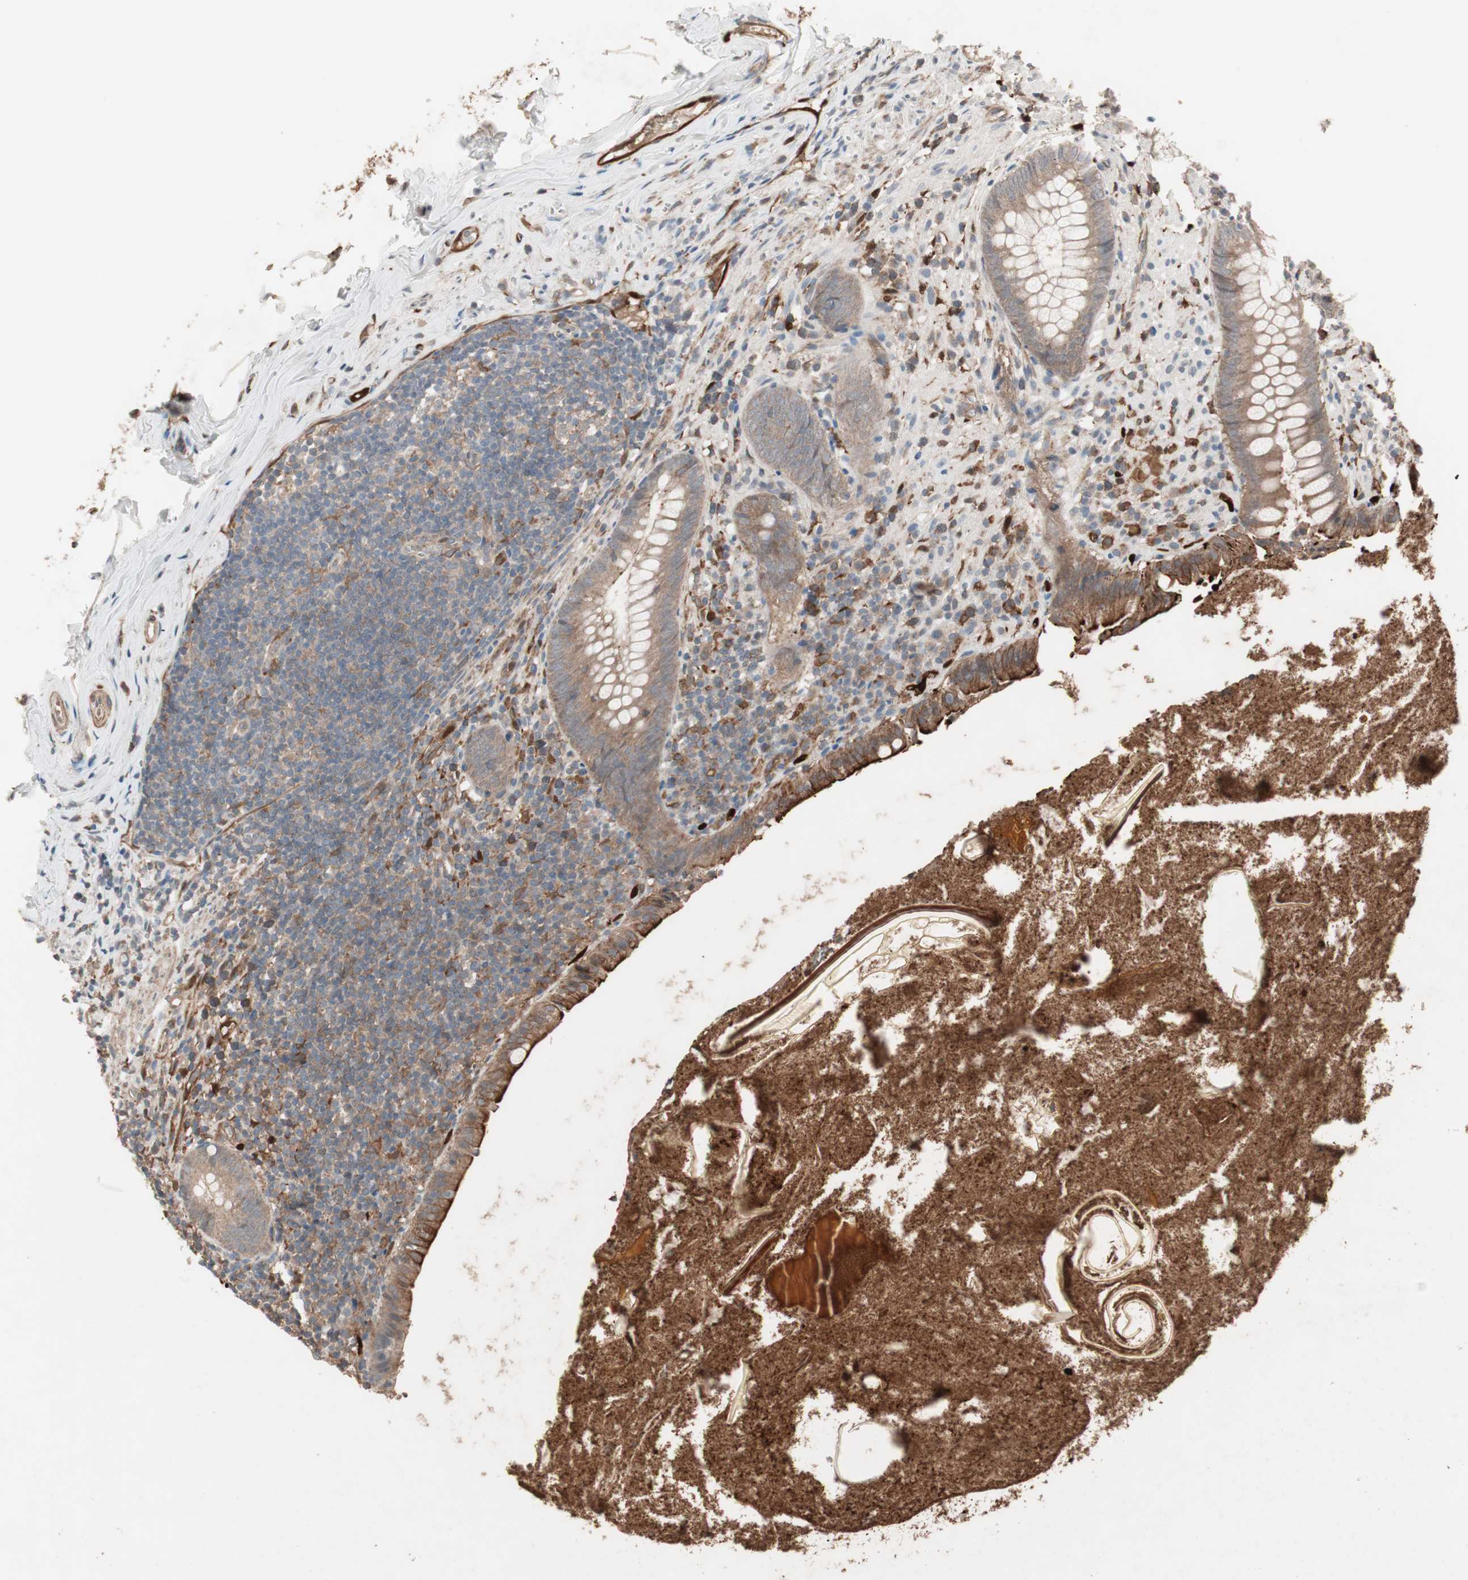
{"staining": {"intensity": "weak", "quantity": ">75%", "location": "cytoplasmic/membranous"}, "tissue": "appendix", "cell_type": "Glandular cells", "image_type": "normal", "snomed": [{"axis": "morphology", "description": "Normal tissue, NOS"}, {"axis": "topography", "description": "Appendix"}], "caption": "IHC staining of normal appendix, which displays low levels of weak cytoplasmic/membranous expression in about >75% of glandular cells indicating weak cytoplasmic/membranous protein staining. The staining was performed using DAB (3,3'-diaminobenzidine) (brown) for protein detection and nuclei were counterstained in hematoxylin (blue).", "gene": "STAB1", "patient": {"sex": "male", "age": 52}}